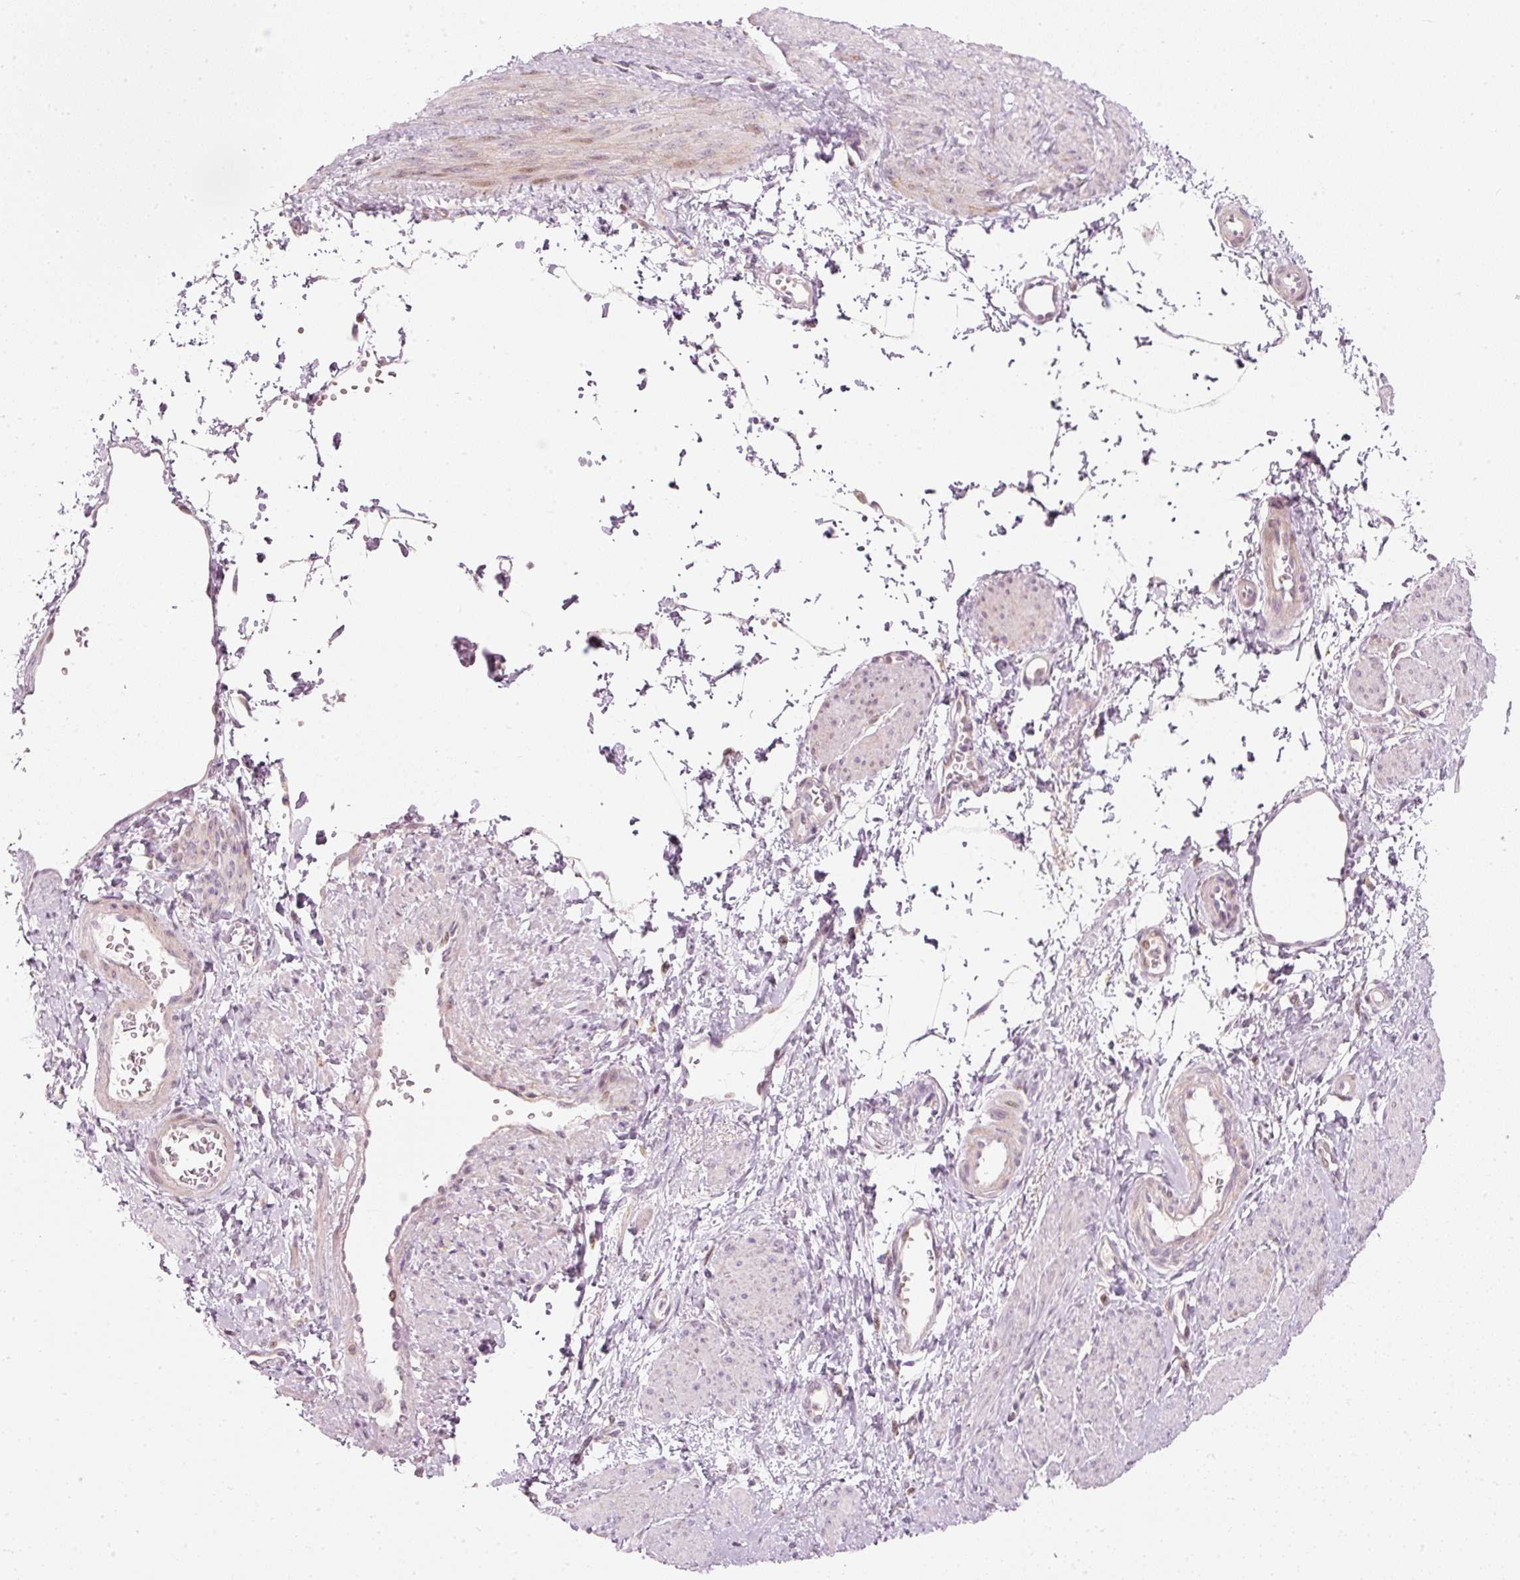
{"staining": {"intensity": "weak", "quantity": "<25%", "location": "nuclear"}, "tissue": "smooth muscle", "cell_type": "Smooth muscle cells", "image_type": "normal", "snomed": [{"axis": "morphology", "description": "Normal tissue, NOS"}, {"axis": "topography", "description": "Smooth muscle"}, {"axis": "topography", "description": "Uterus"}], "caption": "Human smooth muscle stained for a protein using IHC exhibits no staining in smooth muscle cells.", "gene": "RNF39", "patient": {"sex": "female", "age": 39}}